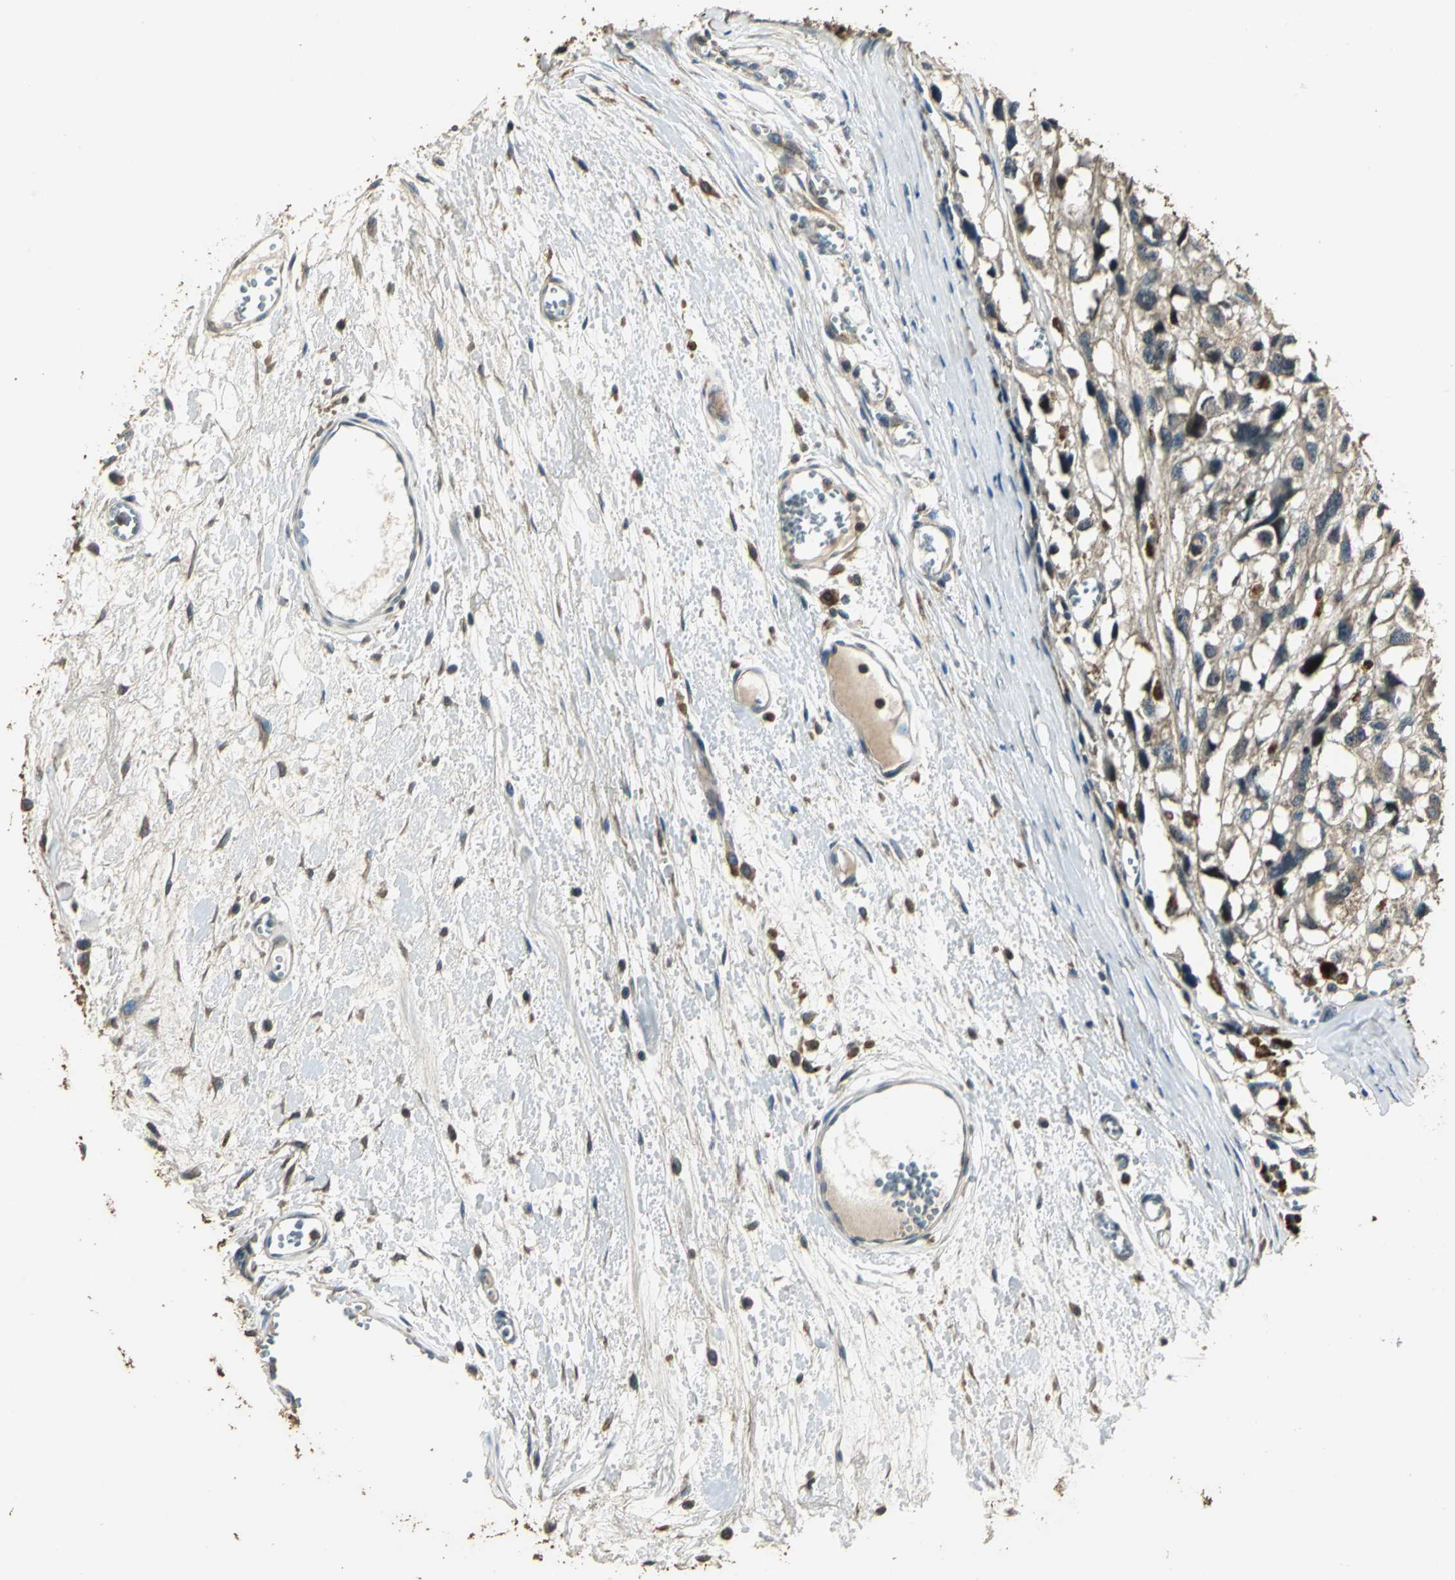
{"staining": {"intensity": "moderate", "quantity": ">75%", "location": "cytoplasmic/membranous"}, "tissue": "melanoma", "cell_type": "Tumor cells", "image_type": "cancer", "snomed": [{"axis": "morphology", "description": "Malignant melanoma, Metastatic site"}, {"axis": "topography", "description": "Lymph node"}], "caption": "Protein staining reveals moderate cytoplasmic/membranous positivity in approximately >75% of tumor cells in malignant melanoma (metastatic site).", "gene": "TMPRSS4", "patient": {"sex": "male", "age": 59}}